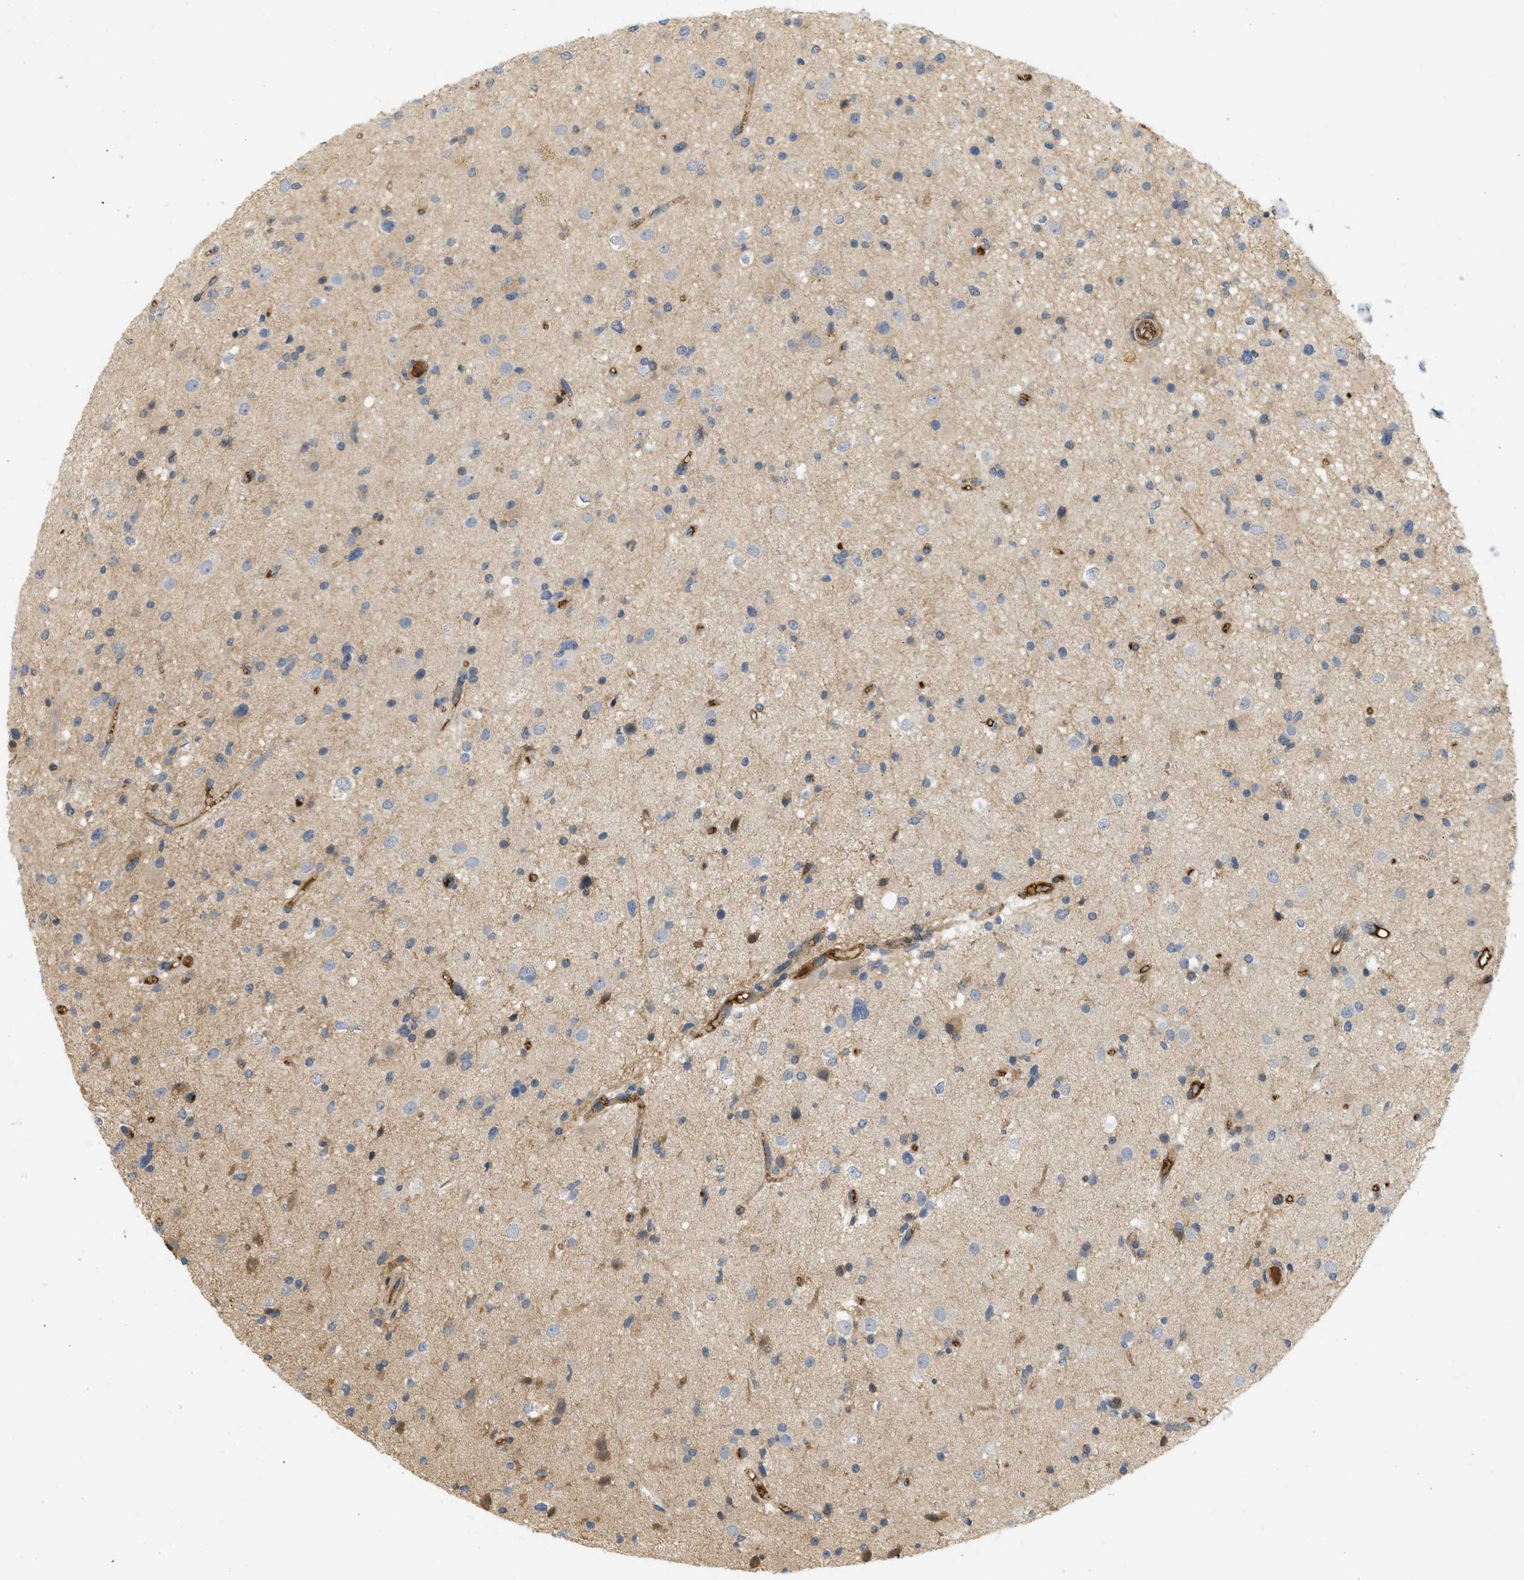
{"staining": {"intensity": "weak", "quantity": "<25%", "location": "cytoplasmic/membranous"}, "tissue": "glioma", "cell_type": "Tumor cells", "image_type": "cancer", "snomed": [{"axis": "morphology", "description": "Glioma, malignant, High grade"}, {"axis": "topography", "description": "Brain"}], "caption": "IHC of malignant high-grade glioma demonstrates no staining in tumor cells.", "gene": "F8", "patient": {"sex": "male", "age": 33}}